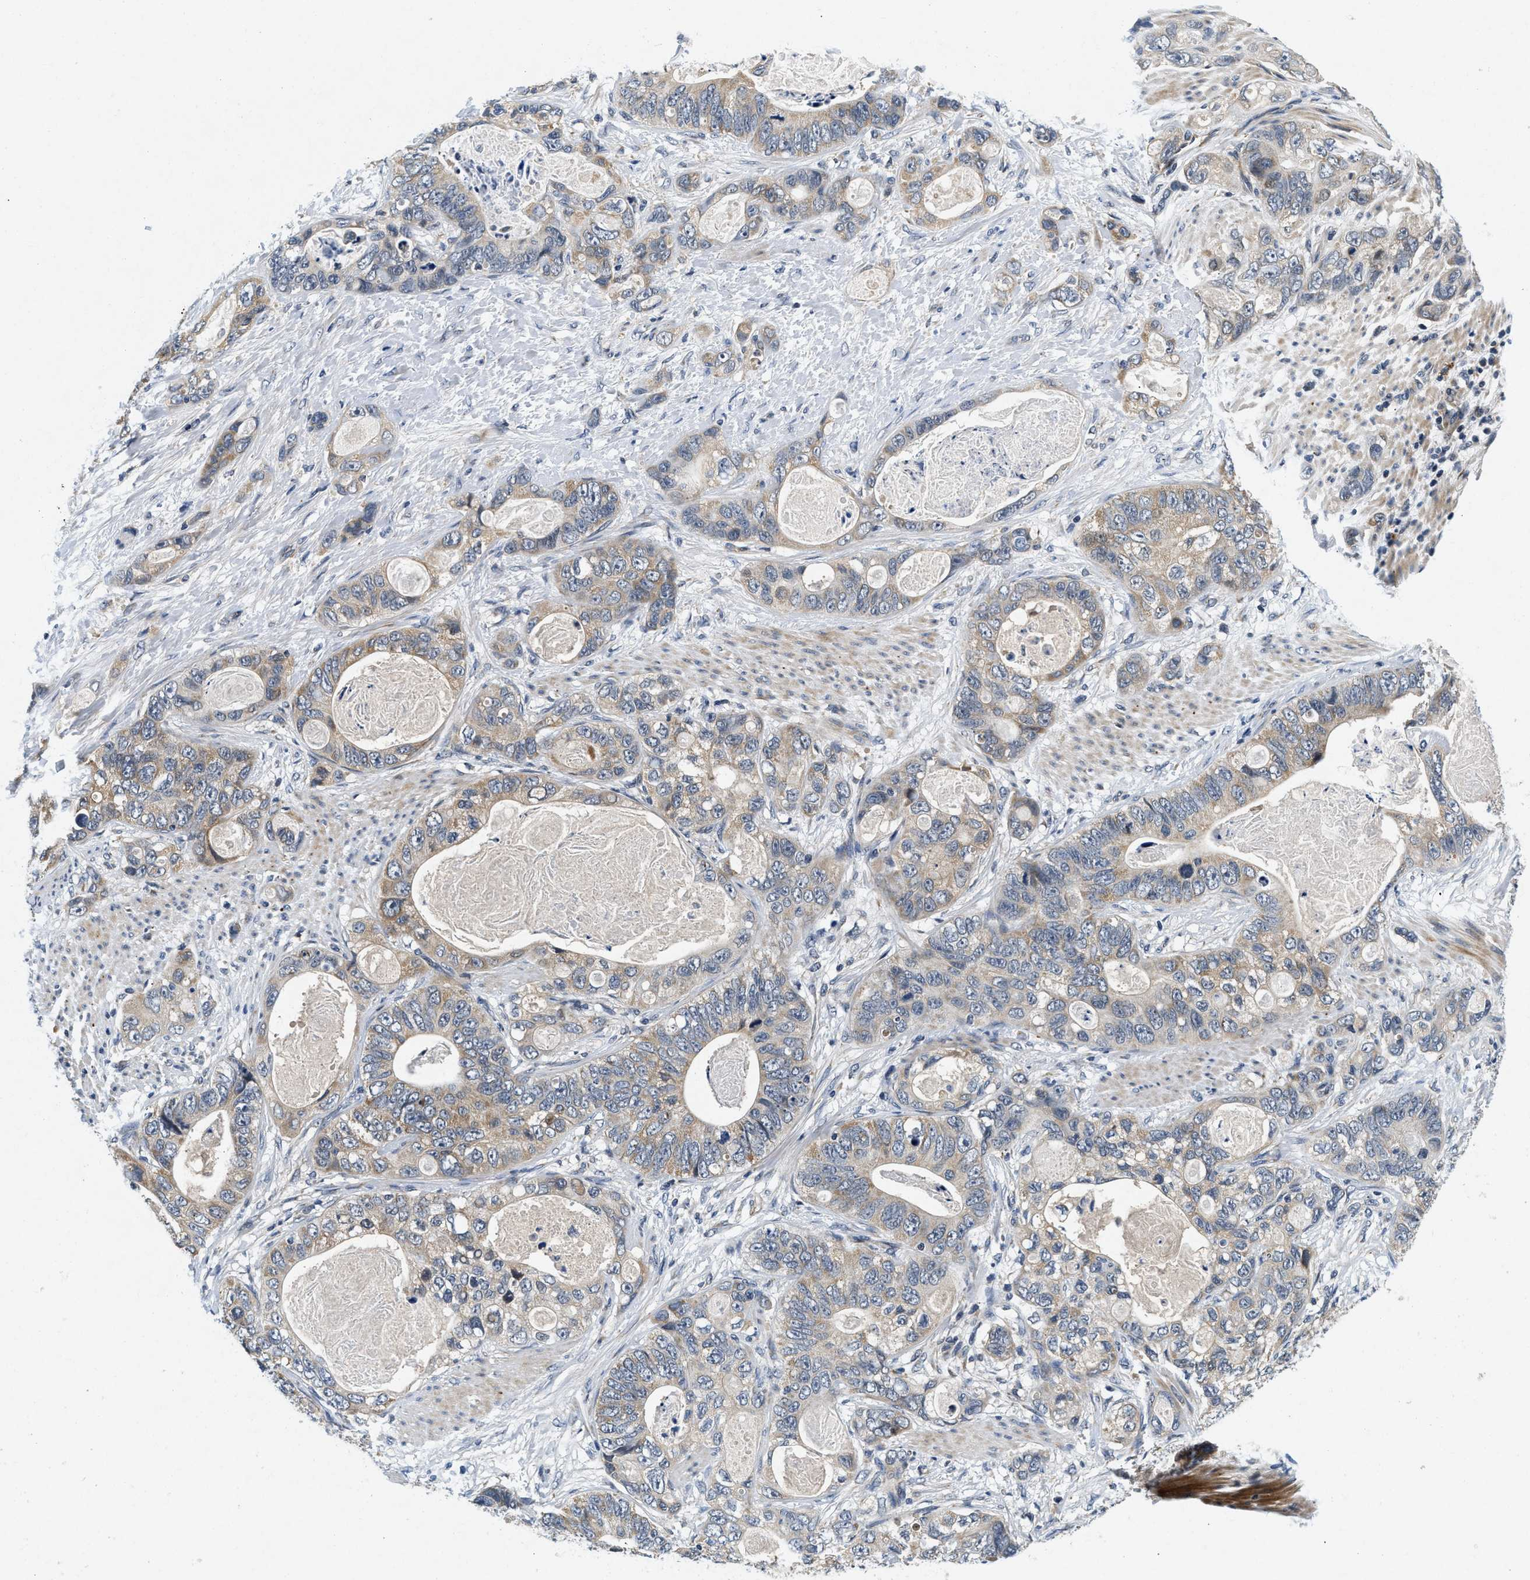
{"staining": {"intensity": "weak", "quantity": ">75%", "location": "cytoplasmic/membranous"}, "tissue": "stomach cancer", "cell_type": "Tumor cells", "image_type": "cancer", "snomed": [{"axis": "morphology", "description": "Normal tissue, NOS"}, {"axis": "morphology", "description": "Adenocarcinoma, NOS"}, {"axis": "topography", "description": "Stomach"}], "caption": "Human adenocarcinoma (stomach) stained for a protein (brown) reveals weak cytoplasmic/membranous positive positivity in approximately >75% of tumor cells.", "gene": "PDP1", "patient": {"sex": "female", "age": 89}}